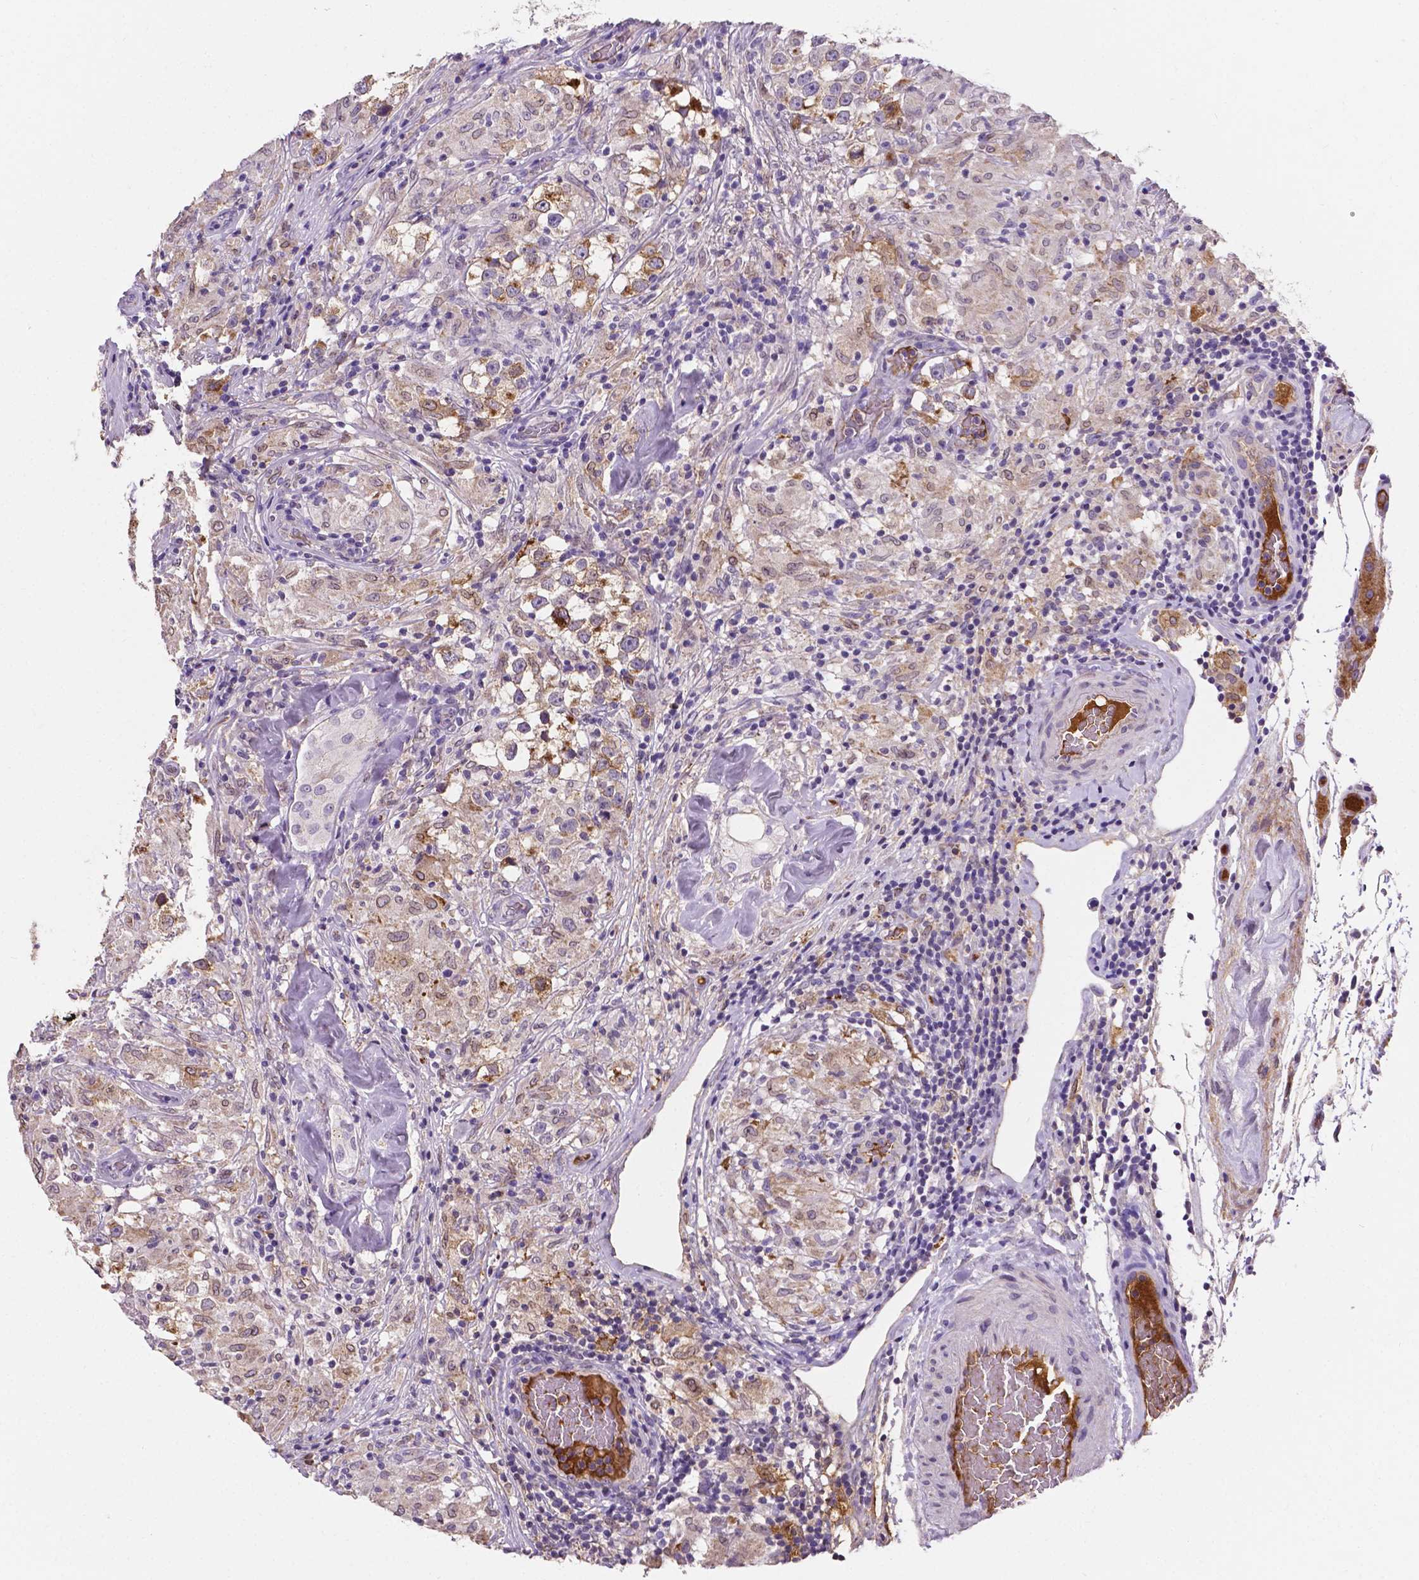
{"staining": {"intensity": "moderate", "quantity": "25%-75%", "location": "cytoplasmic/membranous"}, "tissue": "testis cancer", "cell_type": "Tumor cells", "image_type": "cancer", "snomed": [{"axis": "morphology", "description": "Seminoma, NOS"}, {"axis": "topography", "description": "Testis"}], "caption": "This micrograph reveals testis cancer (seminoma) stained with immunohistochemistry to label a protein in brown. The cytoplasmic/membranous of tumor cells show moderate positivity for the protein. Nuclei are counter-stained blue.", "gene": "APOE", "patient": {"sex": "male", "age": 46}}